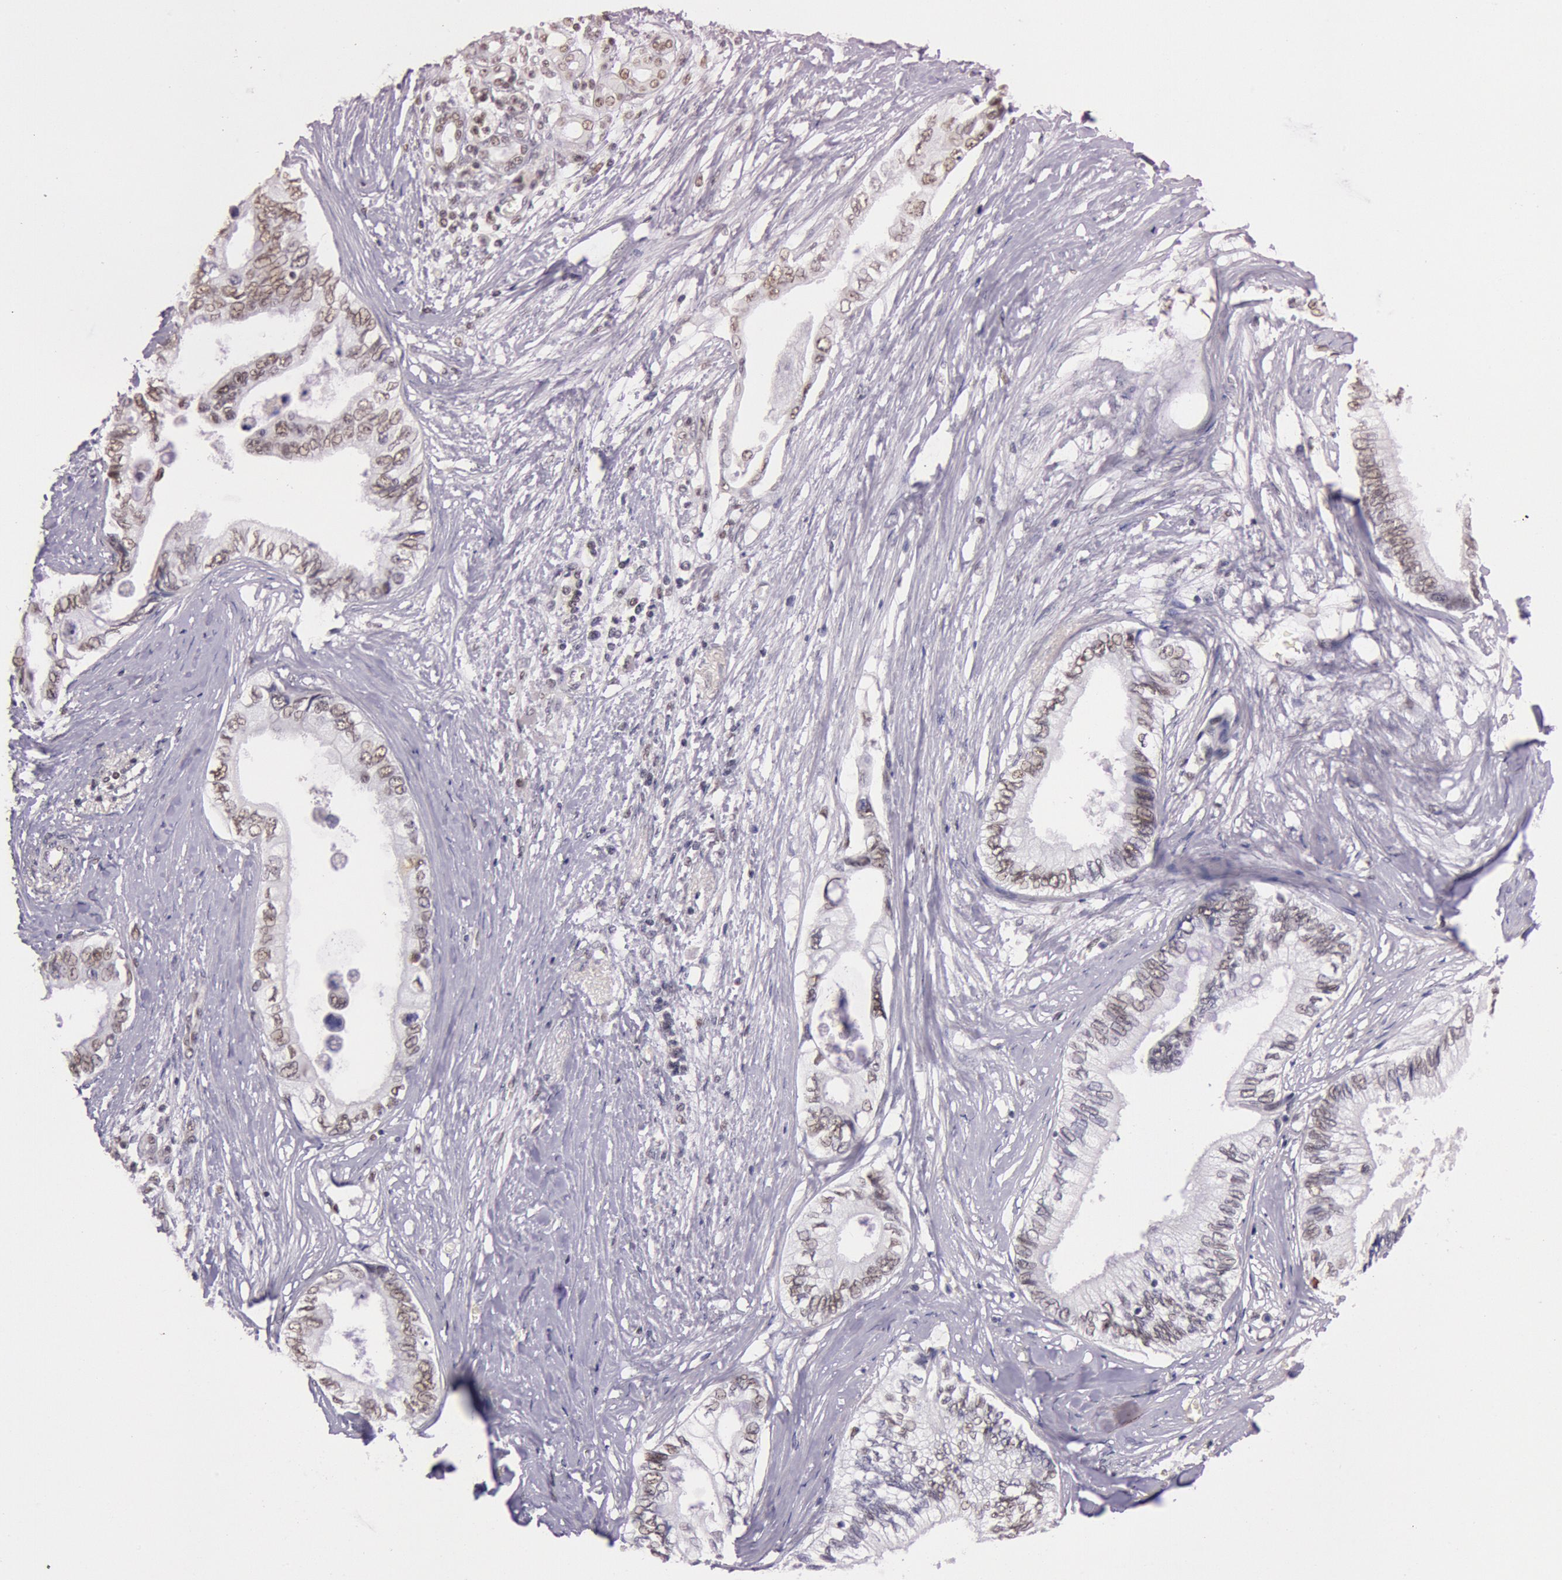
{"staining": {"intensity": "weak", "quantity": "<25%", "location": "nuclear"}, "tissue": "pancreatic cancer", "cell_type": "Tumor cells", "image_type": "cancer", "snomed": [{"axis": "morphology", "description": "Adenocarcinoma, NOS"}, {"axis": "topography", "description": "Pancreas"}], "caption": "There is no significant positivity in tumor cells of pancreatic cancer (adenocarcinoma). (Brightfield microscopy of DAB (3,3'-diaminobenzidine) immunohistochemistry (IHC) at high magnification).", "gene": "TASL", "patient": {"sex": "female", "age": 66}}